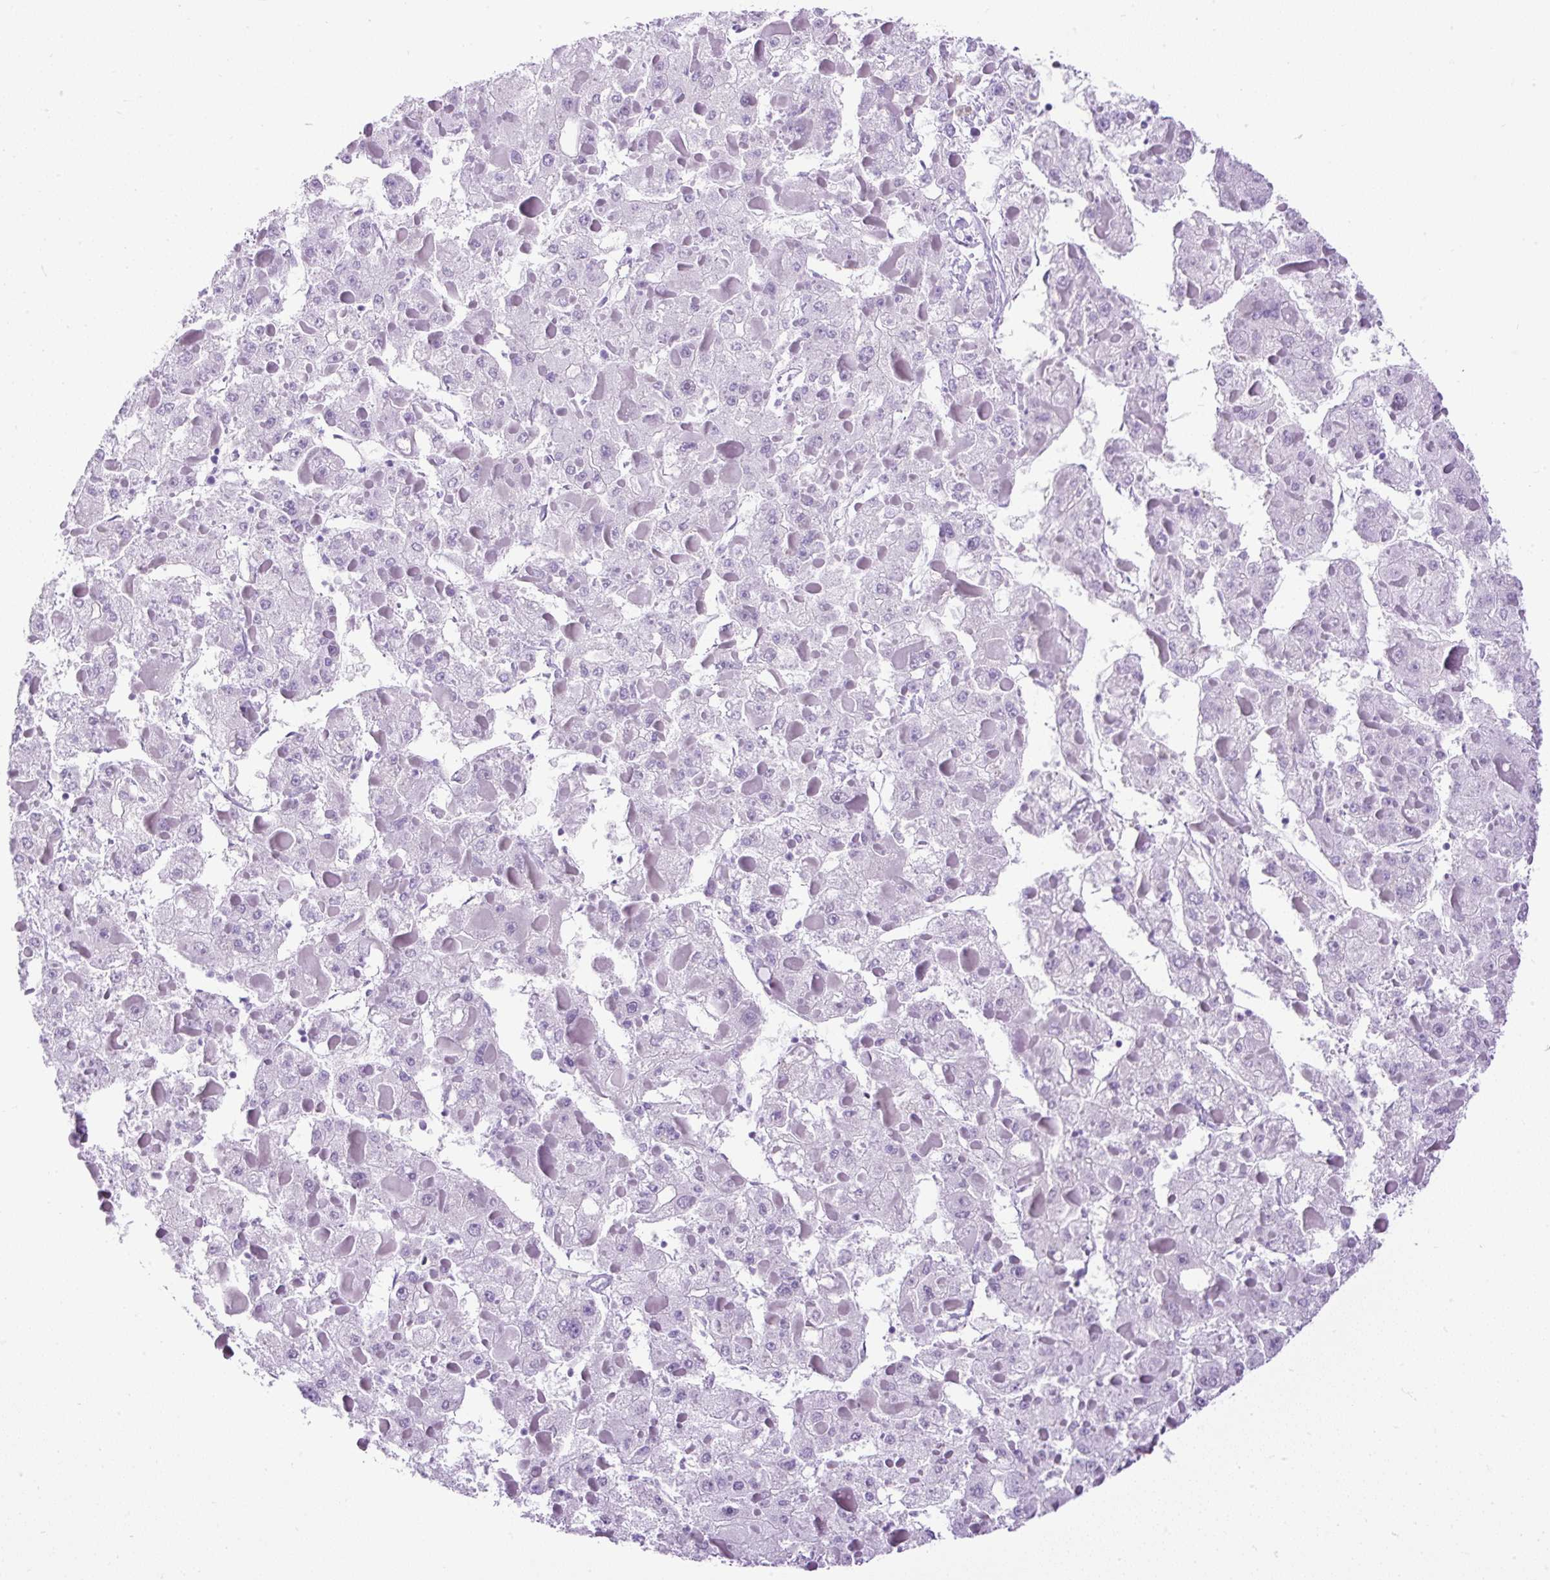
{"staining": {"intensity": "negative", "quantity": "none", "location": "none"}, "tissue": "liver cancer", "cell_type": "Tumor cells", "image_type": "cancer", "snomed": [{"axis": "morphology", "description": "Carcinoma, Hepatocellular, NOS"}, {"axis": "topography", "description": "Liver"}], "caption": "The micrograph reveals no staining of tumor cells in hepatocellular carcinoma (liver). (Immunohistochemistry, brightfield microscopy, high magnification).", "gene": "PDIA2", "patient": {"sex": "female", "age": 73}}